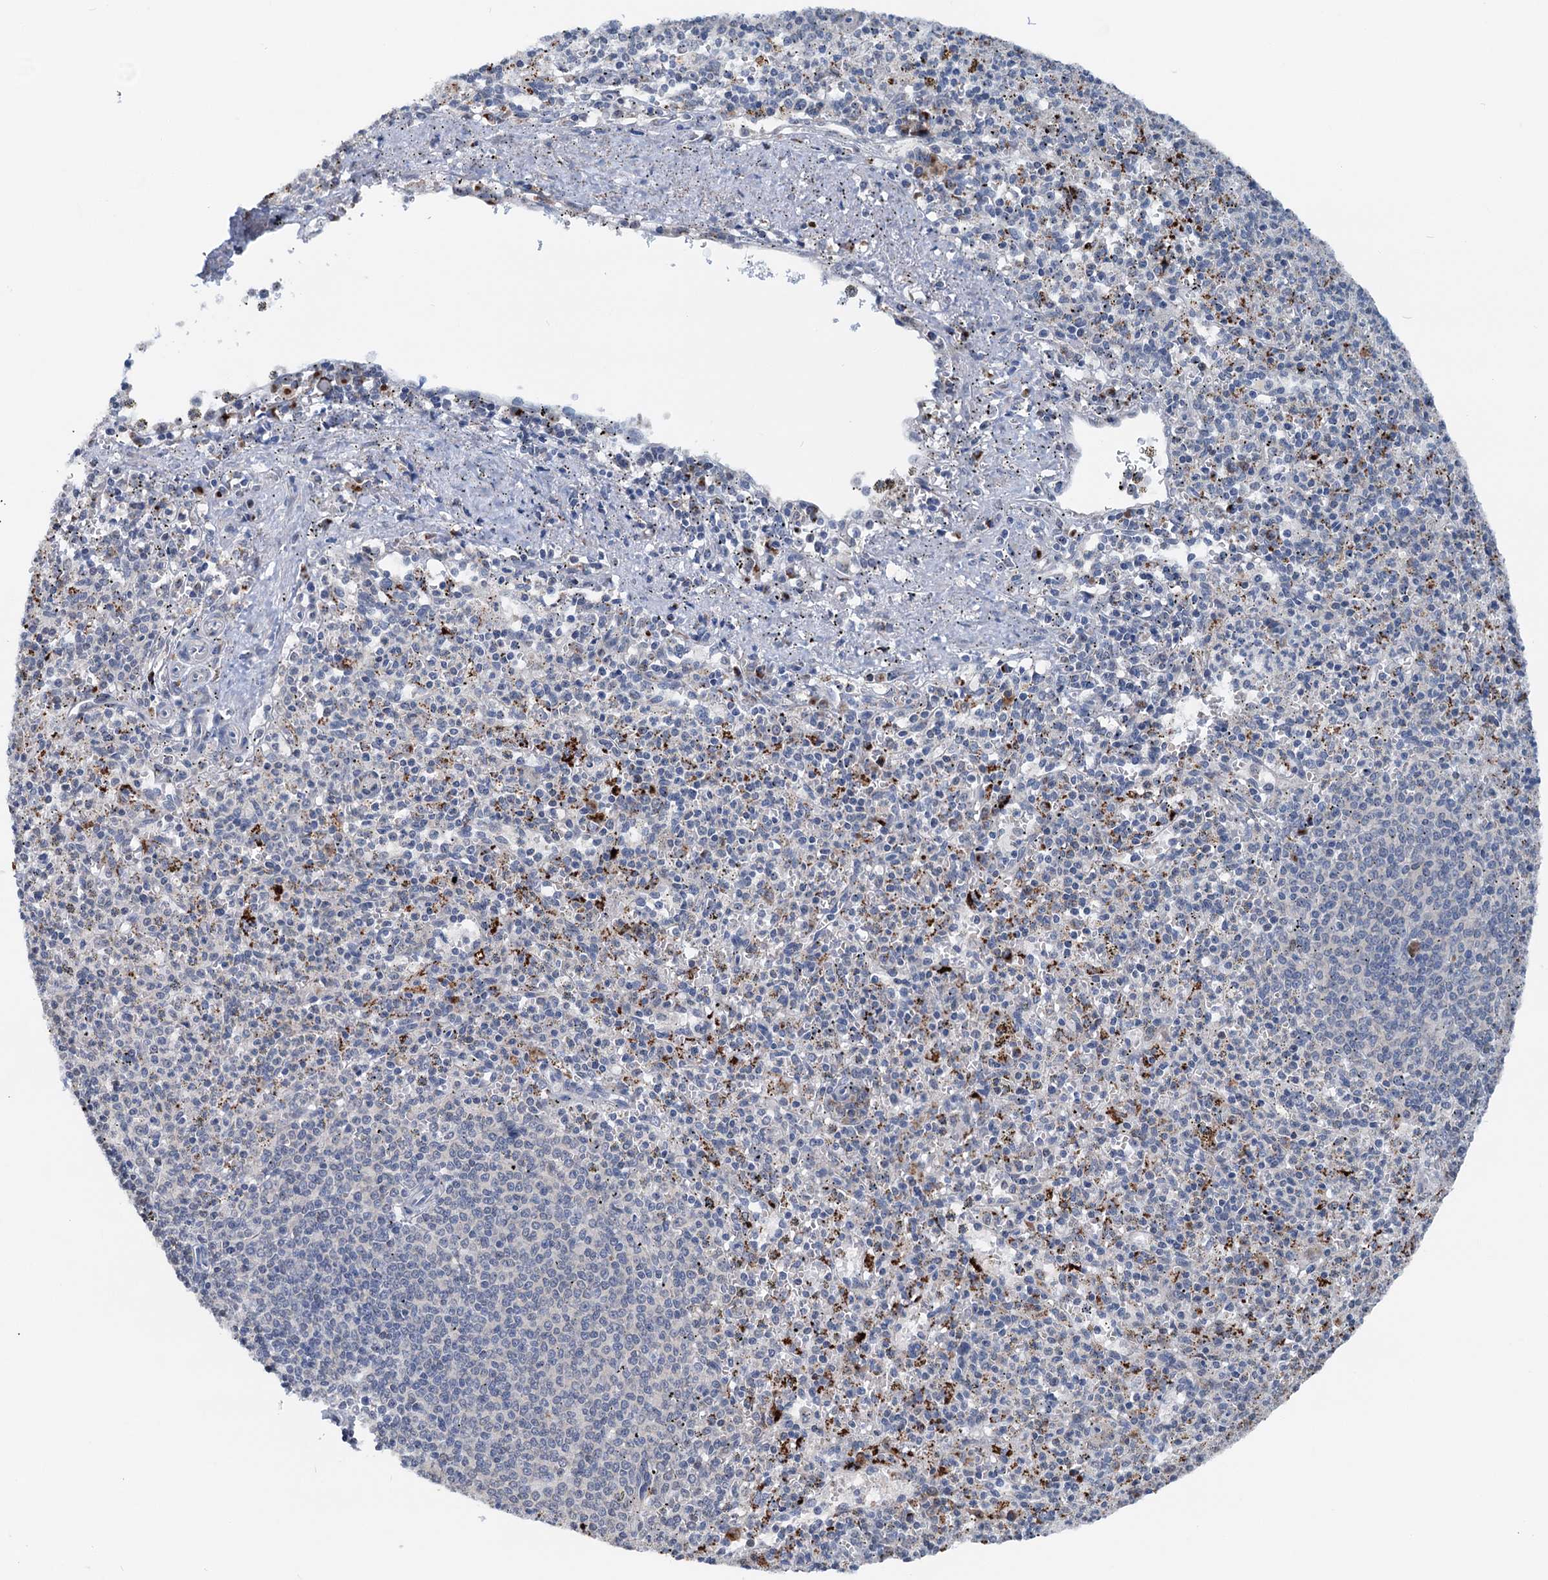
{"staining": {"intensity": "negative", "quantity": "none", "location": "none"}, "tissue": "spleen", "cell_type": "Cells in red pulp", "image_type": "normal", "snomed": [{"axis": "morphology", "description": "Normal tissue, NOS"}, {"axis": "topography", "description": "Spleen"}], "caption": "Immunohistochemistry (IHC) photomicrograph of normal spleen: spleen stained with DAB reveals no significant protein positivity in cells in red pulp. (Immunohistochemistry (IHC), brightfield microscopy, high magnification).", "gene": "SHLD1", "patient": {"sex": "male", "age": 72}}